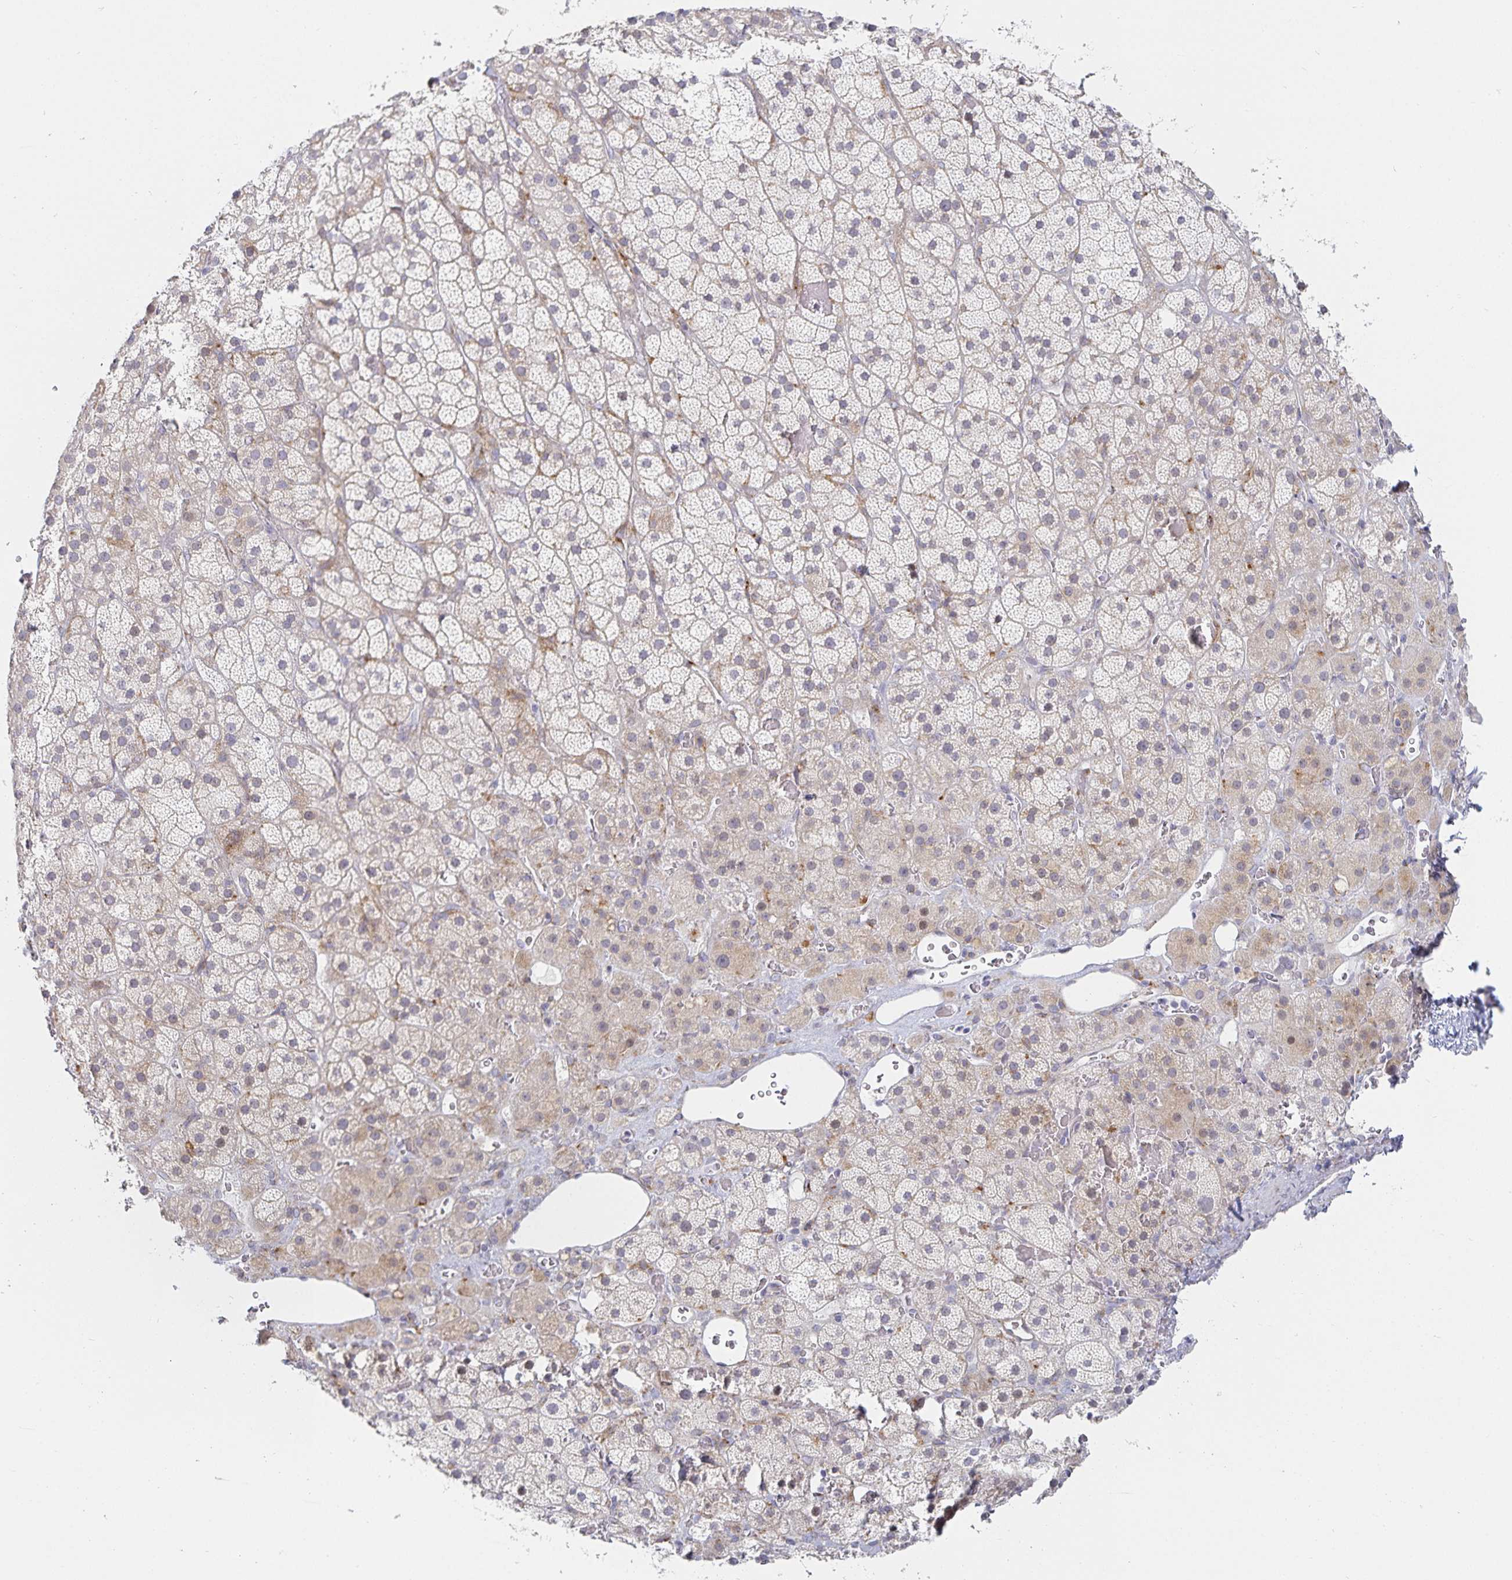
{"staining": {"intensity": "weak", "quantity": "<25%", "location": "cytoplasmic/membranous"}, "tissue": "adrenal gland", "cell_type": "Glandular cells", "image_type": "normal", "snomed": [{"axis": "morphology", "description": "Normal tissue, NOS"}, {"axis": "topography", "description": "Adrenal gland"}], "caption": "The micrograph displays no staining of glandular cells in benign adrenal gland.", "gene": "S100G", "patient": {"sex": "male", "age": 57}}